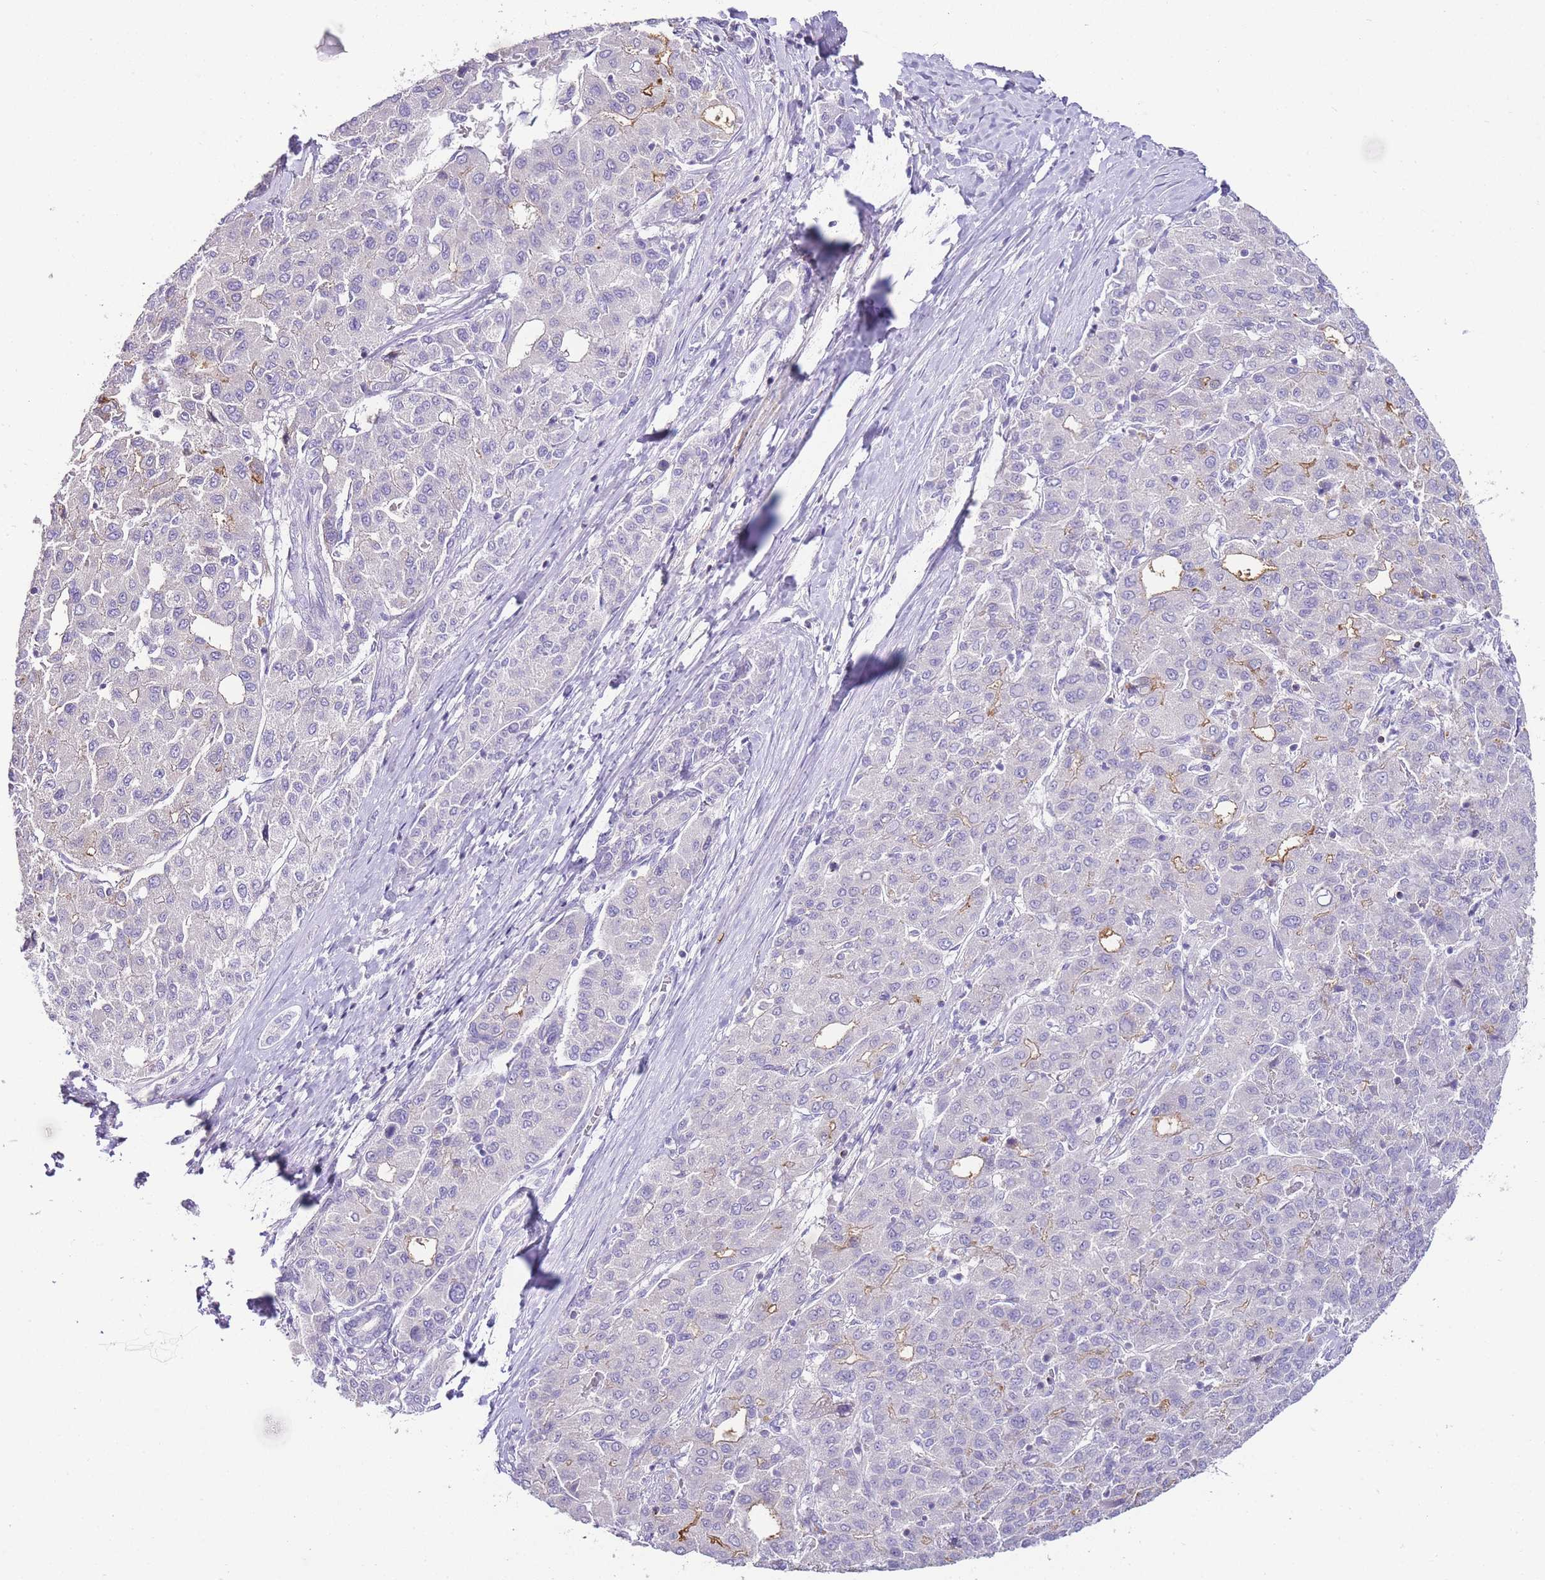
{"staining": {"intensity": "weak", "quantity": "<25%", "location": "cytoplasmic/membranous"}, "tissue": "liver cancer", "cell_type": "Tumor cells", "image_type": "cancer", "snomed": [{"axis": "morphology", "description": "Carcinoma, Hepatocellular, NOS"}, {"axis": "topography", "description": "Liver"}], "caption": "An immunohistochemistry photomicrograph of hepatocellular carcinoma (liver) is shown. There is no staining in tumor cells of hepatocellular carcinoma (liver). (DAB immunohistochemistry, high magnification).", "gene": "DPP4", "patient": {"sex": "male", "age": 65}}